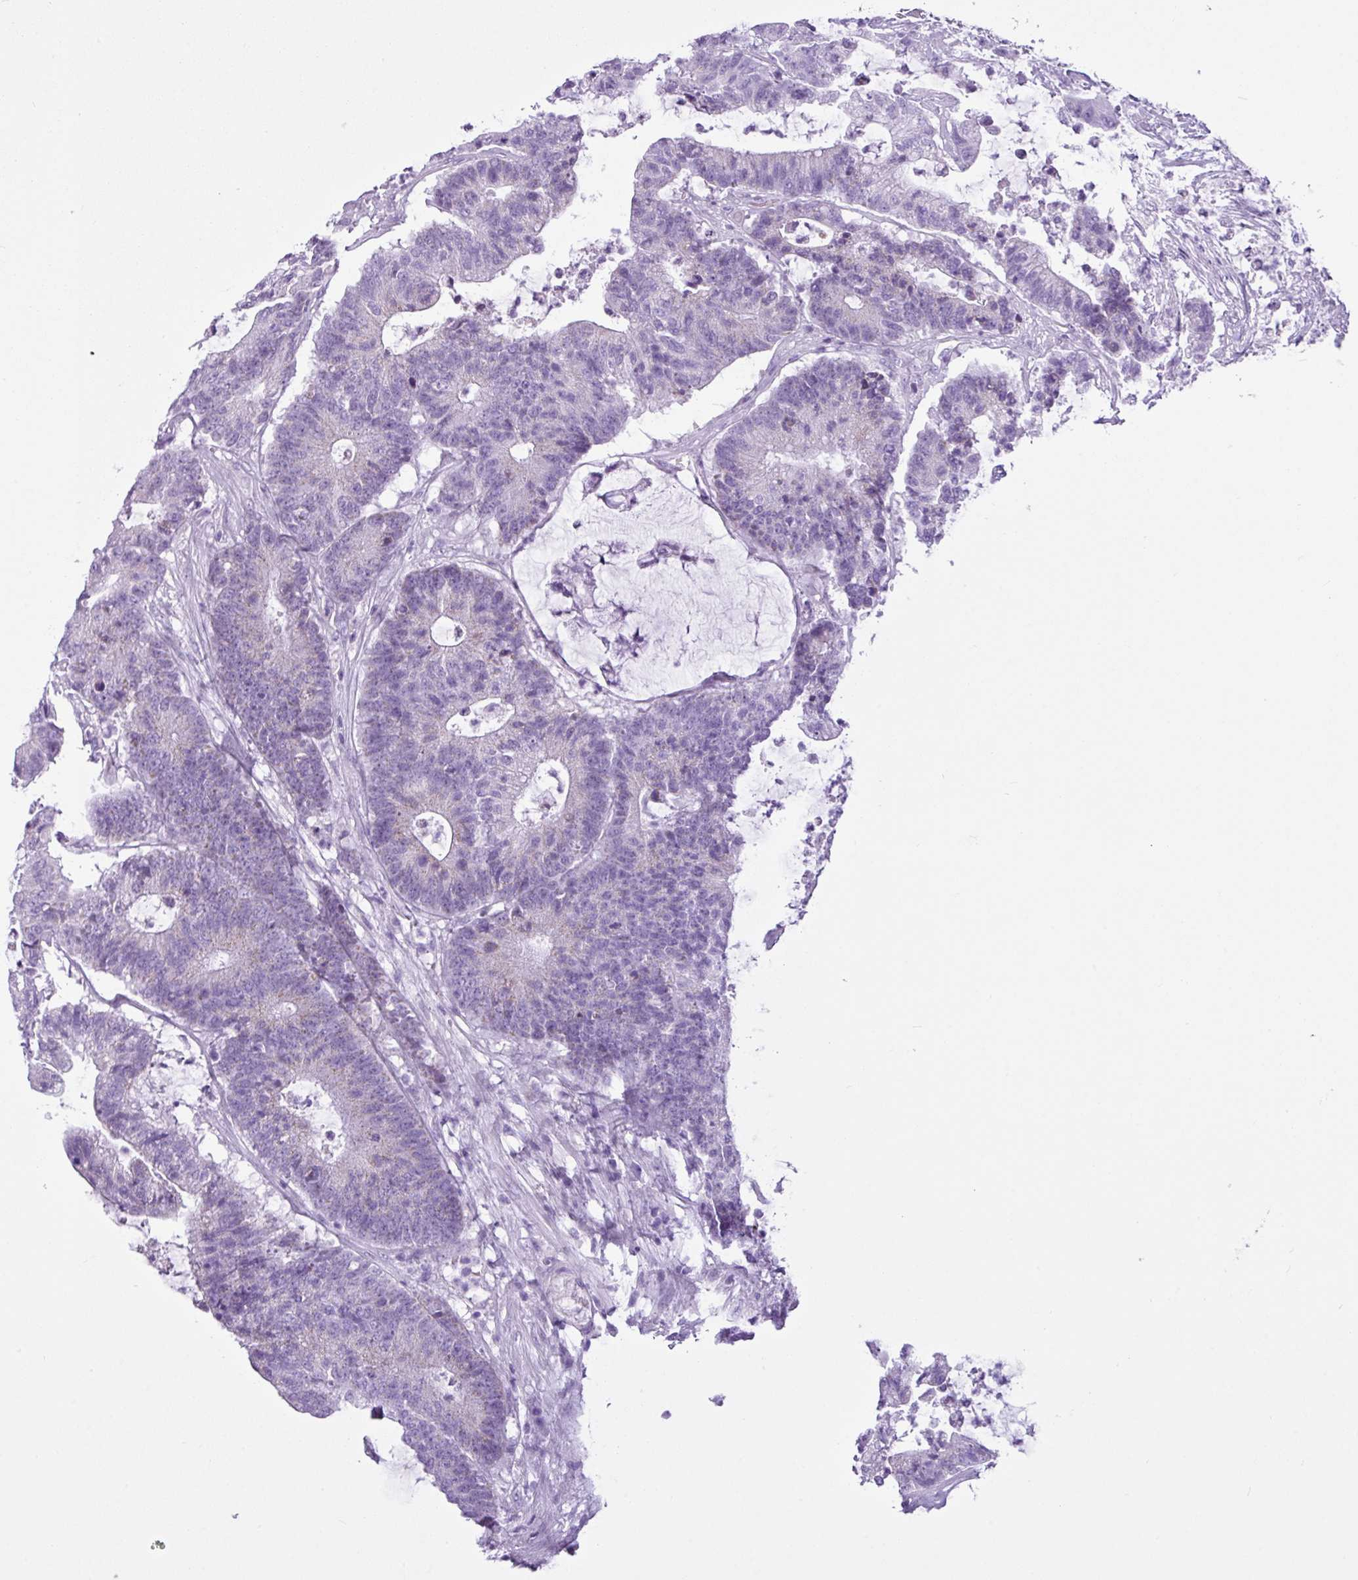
{"staining": {"intensity": "negative", "quantity": "none", "location": "none"}, "tissue": "colorectal cancer", "cell_type": "Tumor cells", "image_type": "cancer", "snomed": [{"axis": "morphology", "description": "Adenocarcinoma, NOS"}, {"axis": "topography", "description": "Colon"}], "caption": "This is an IHC image of human colorectal cancer (adenocarcinoma). There is no expression in tumor cells.", "gene": "LILRB4", "patient": {"sex": "female", "age": 84}}